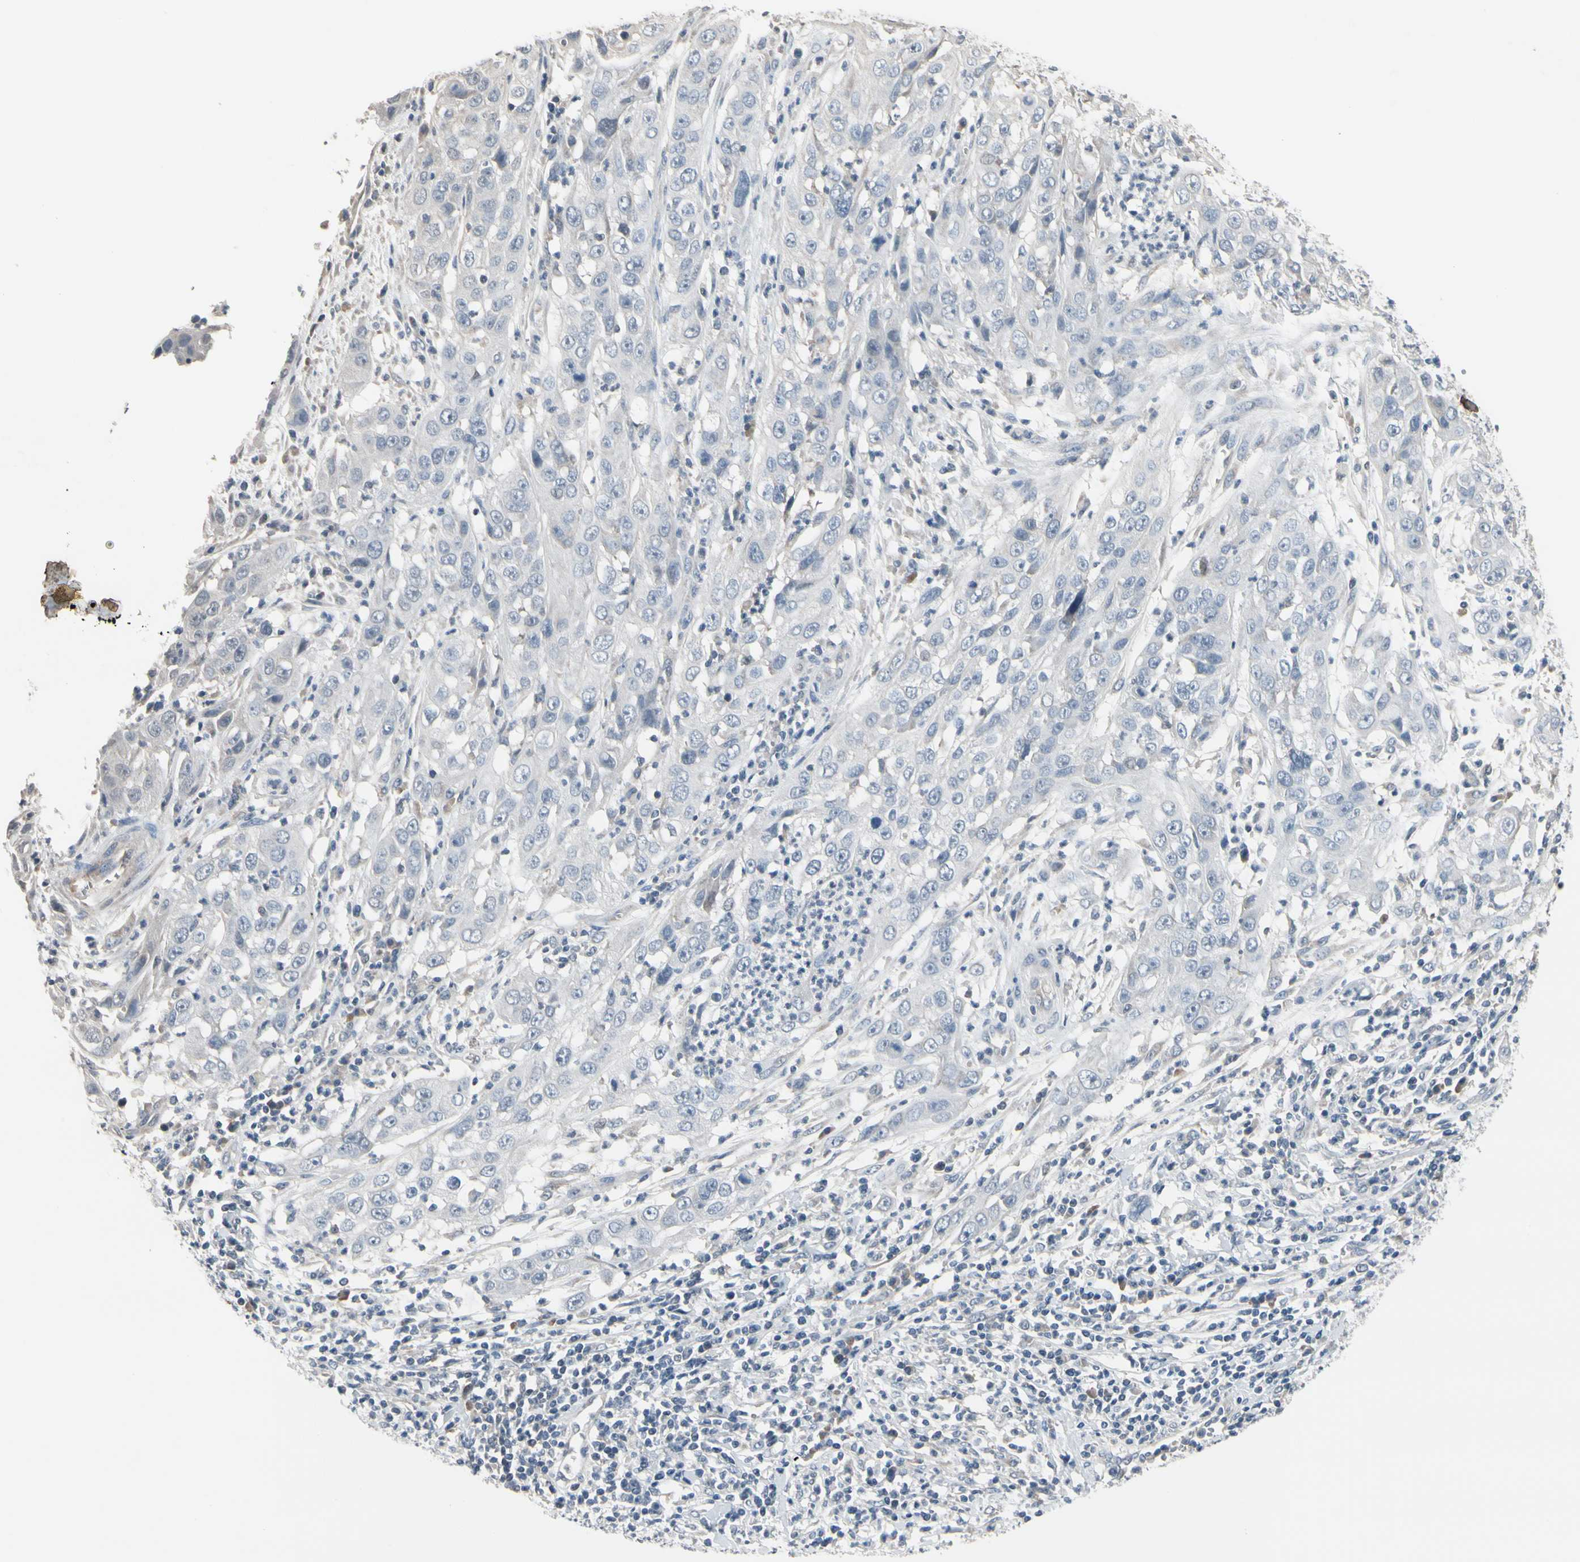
{"staining": {"intensity": "negative", "quantity": "none", "location": "none"}, "tissue": "cervical cancer", "cell_type": "Tumor cells", "image_type": "cancer", "snomed": [{"axis": "morphology", "description": "Squamous cell carcinoma, NOS"}, {"axis": "topography", "description": "Cervix"}], "caption": "There is no significant expression in tumor cells of cervical cancer. The staining is performed using DAB (3,3'-diaminobenzidine) brown chromogen with nuclei counter-stained in using hematoxylin.", "gene": "SV2A", "patient": {"sex": "female", "age": 32}}